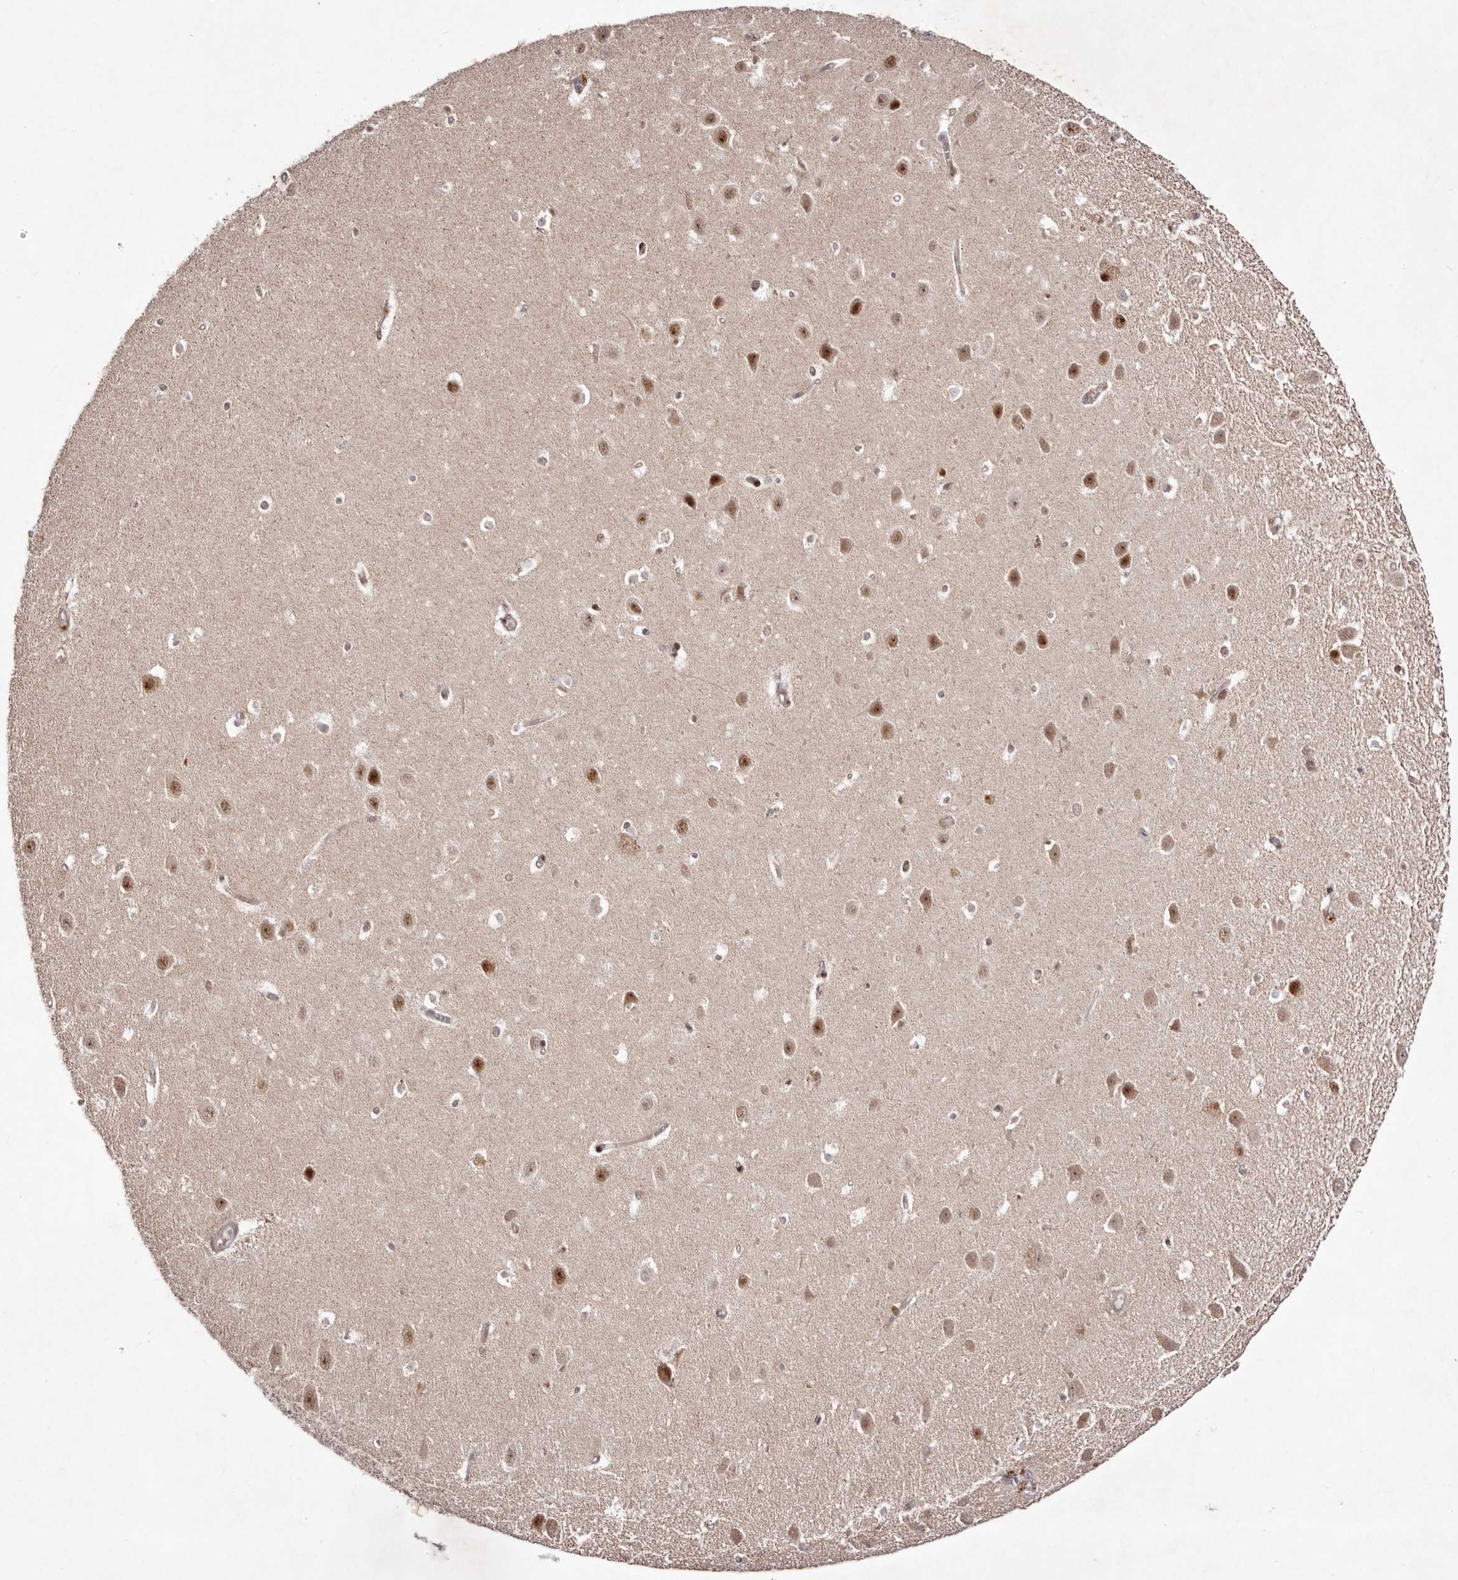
{"staining": {"intensity": "moderate", "quantity": "<25%", "location": "cytoplasmic/membranous,nuclear"}, "tissue": "hippocampus", "cell_type": "Glial cells", "image_type": "normal", "snomed": [{"axis": "morphology", "description": "Normal tissue, NOS"}, {"axis": "topography", "description": "Hippocampus"}], "caption": "Immunohistochemistry (IHC) histopathology image of benign hippocampus: hippocampus stained using immunohistochemistry (IHC) demonstrates low levels of moderate protein expression localized specifically in the cytoplasmic/membranous,nuclear of glial cells, appearing as a cytoplasmic/membranous,nuclear brown color.", "gene": "EGR3", "patient": {"sex": "female", "age": 64}}